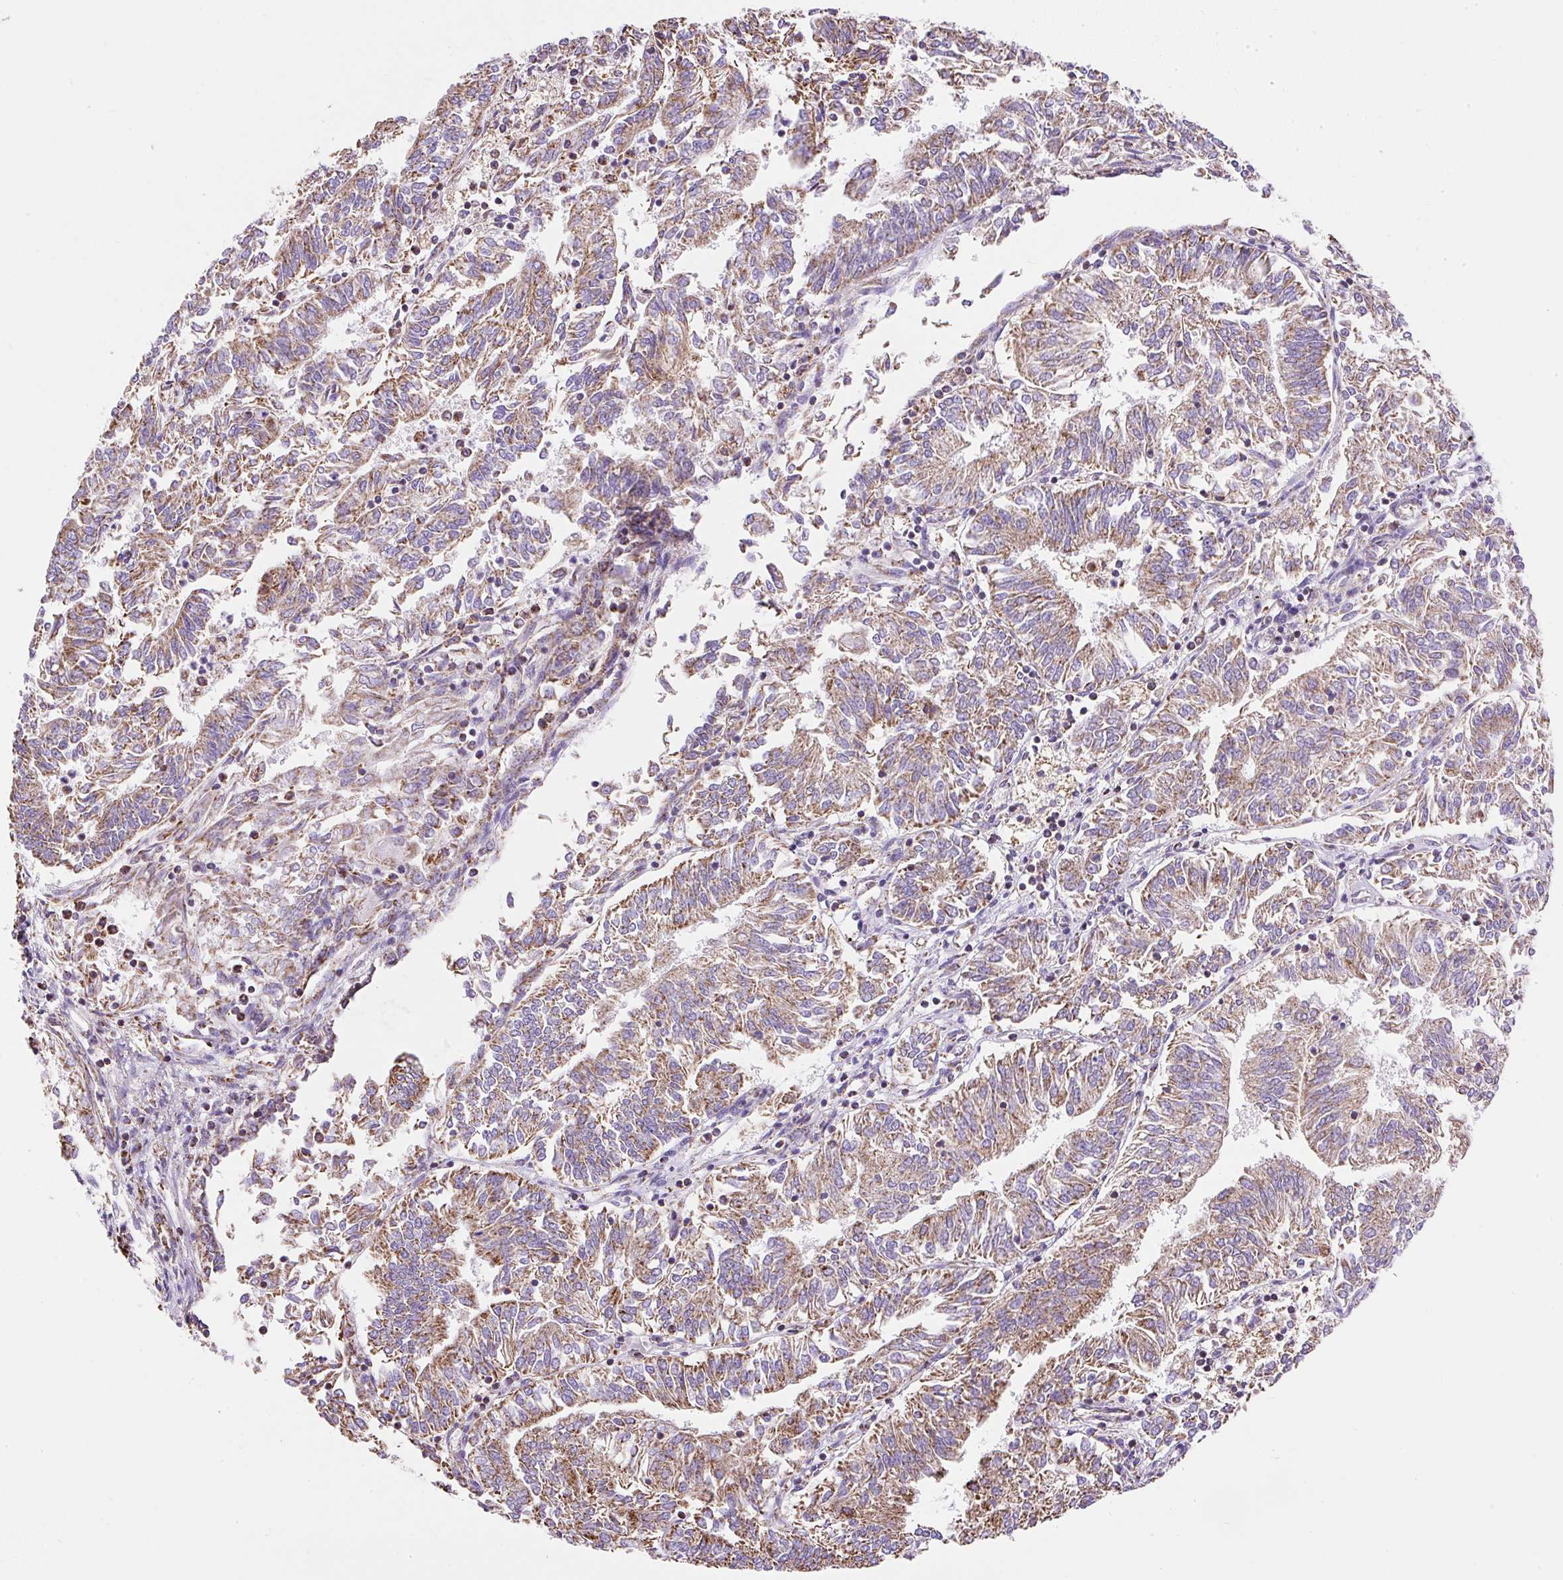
{"staining": {"intensity": "moderate", "quantity": ">75%", "location": "cytoplasmic/membranous"}, "tissue": "endometrial cancer", "cell_type": "Tumor cells", "image_type": "cancer", "snomed": [{"axis": "morphology", "description": "Adenocarcinoma, NOS"}, {"axis": "topography", "description": "Endometrium"}], "caption": "Immunohistochemistry (DAB (3,3'-diaminobenzidine)) staining of human endometrial adenocarcinoma shows moderate cytoplasmic/membranous protein expression in about >75% of tumor cells.", "gene": "DAAM2", "patient": {"sex": "female", "age": 58}}